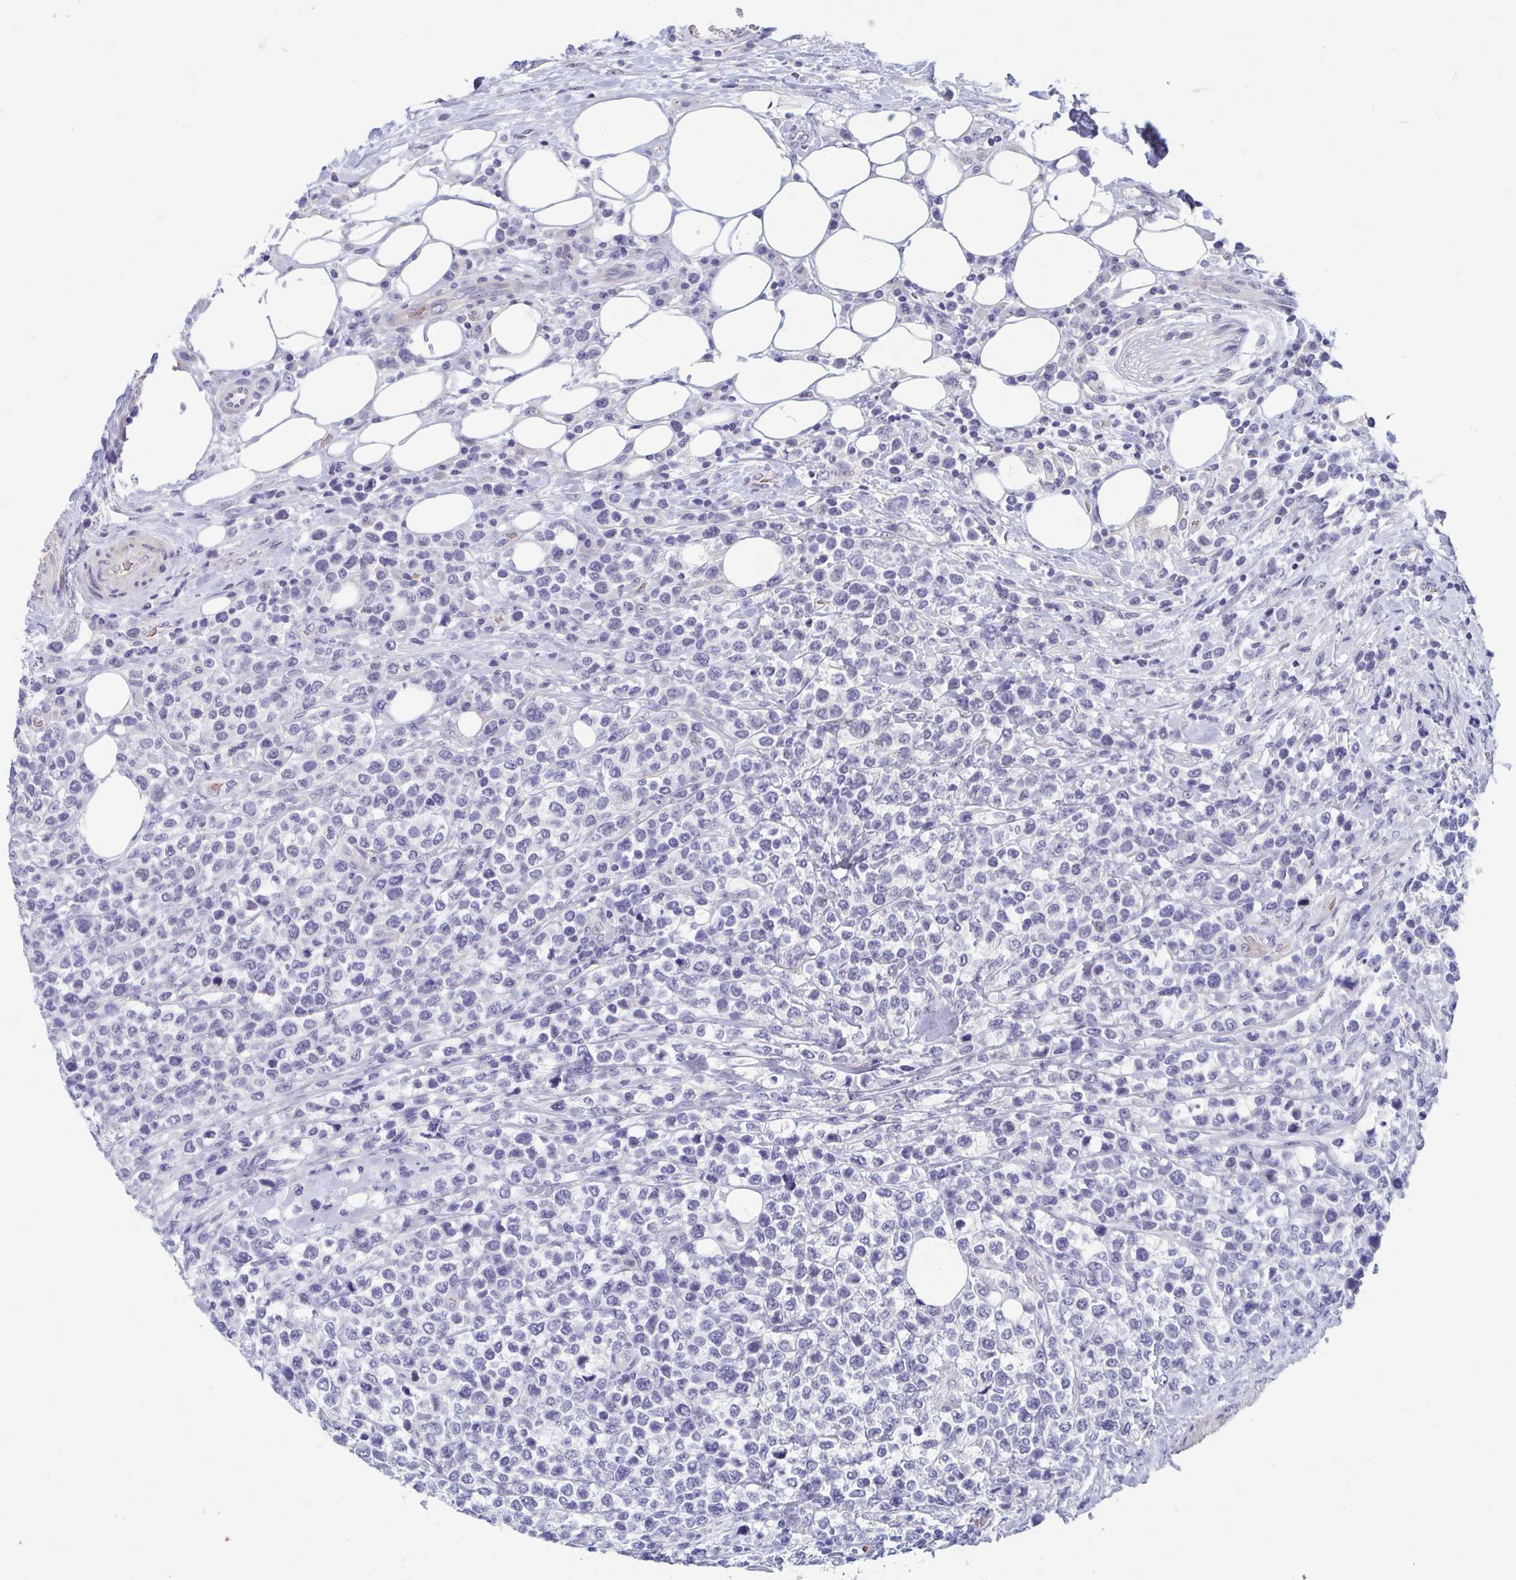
{"staining": {"intensity": "negative", "quantity": "none", "location": "none"}, "tissue": "lymphoma", "cell_type": "Tumor cells", "image_type": "cancer", "snomed": [{"axis": "morphology", "description": "Malignant lymphoma, non-Hodgkin's type, High grade"}, {"axis": "topography", "description": "Soft tissue"}], "caption": "High-grade malignant lymphoma, non-Hodgkin's type stained for a protein using IHC reveals no expression tumor cells.", "gene": "MORC4", "patient": {"sex": "female", "age": 56}}